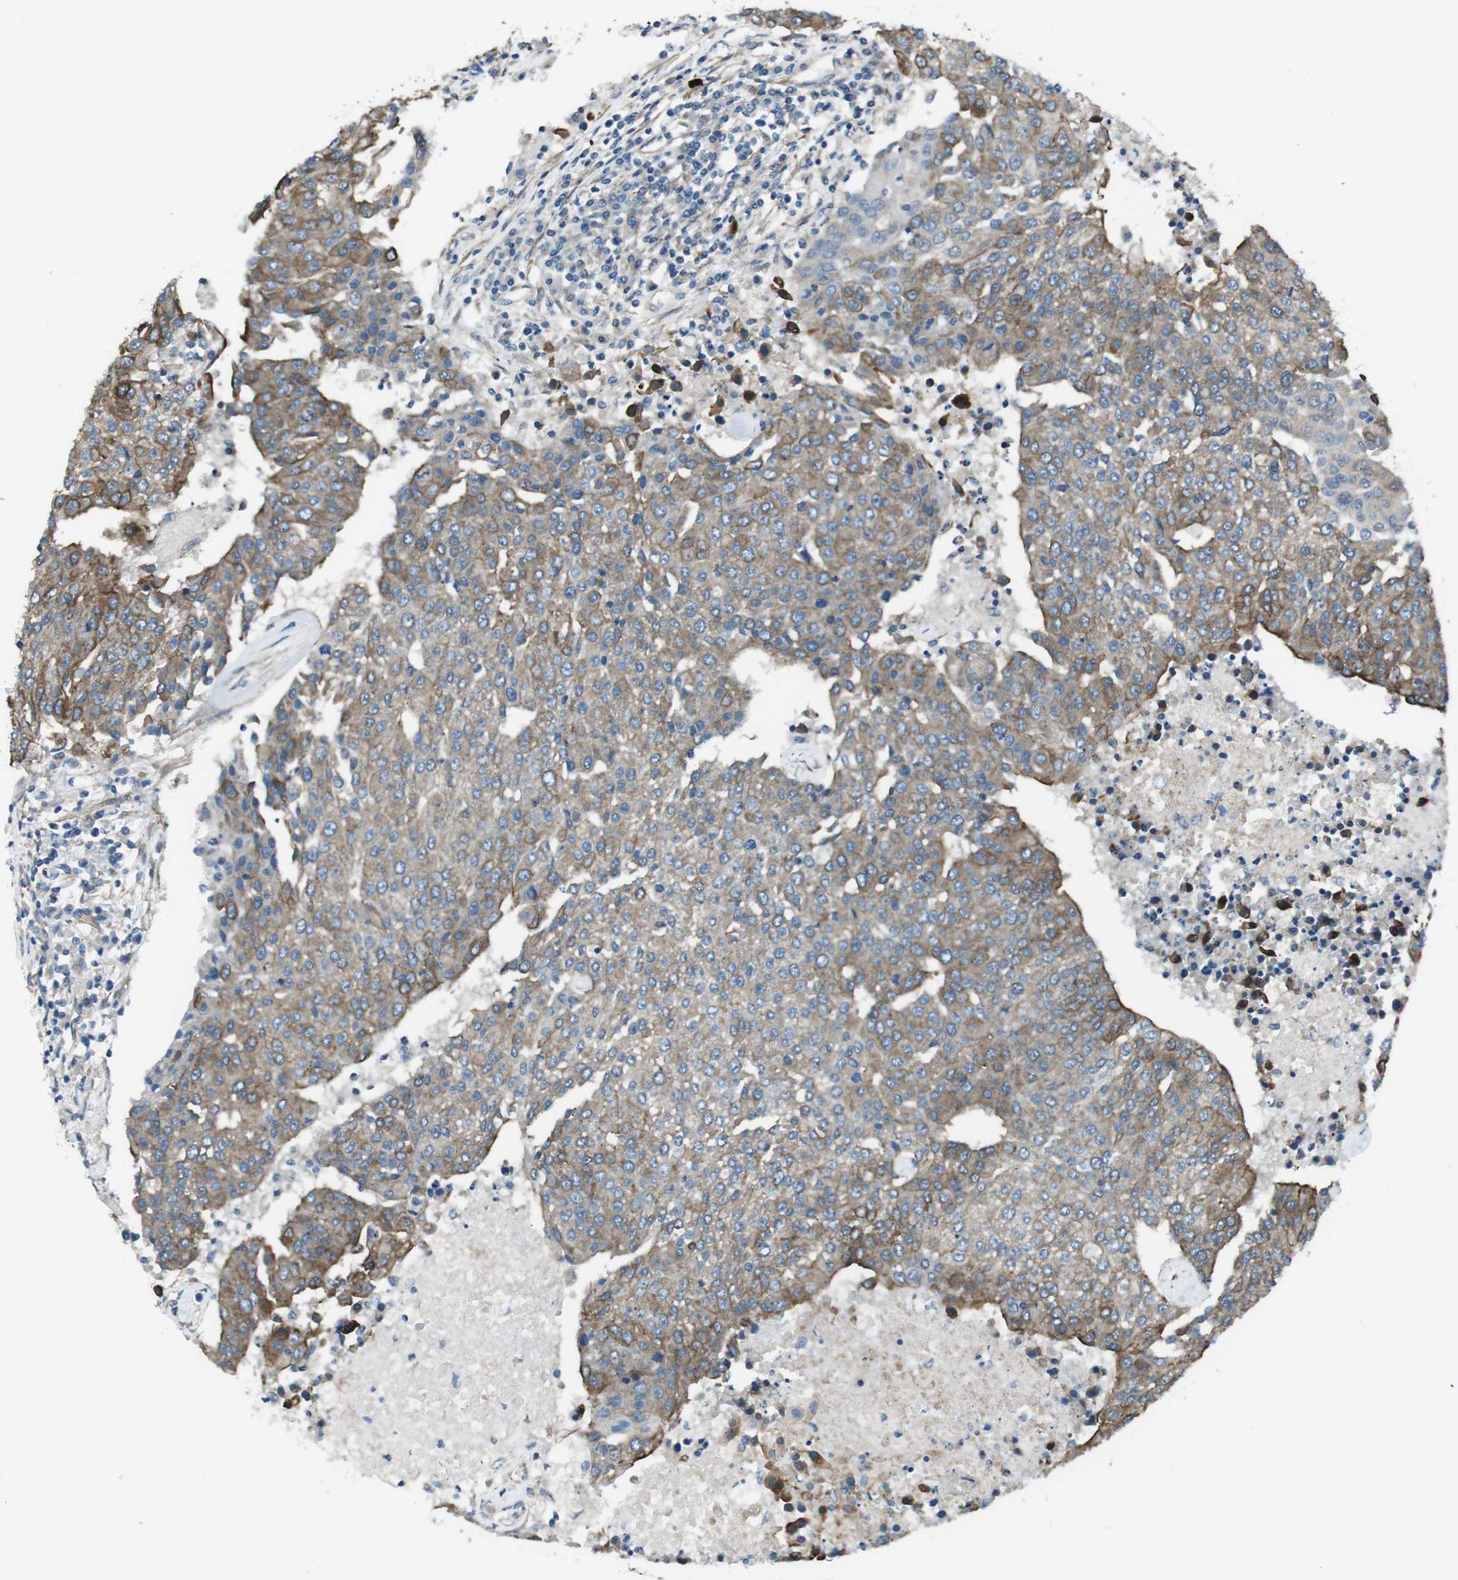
{"staining": {"intensity": "moderate", "quantity": ">75%", "location": "cytoplasmic/membranous"}, "tissue": "urothelial cancer", "cell_type": "Tumor cells", "image_type": "cancer", "snomed": [{"axis": "morphology", "description": "Urothelial carcinoma, High grade"}, {"axis": "topography", "description": "Urinary bladder"}], "caption": "High-grade urothelial carcinoma was stained to show a protein in brown. There is medium levels of moderate cytoplasmic/membranous positivity in about >75% of tumor cells.", "gene": "FAM174B", "patient": {"sex": "female", "age": 85}}